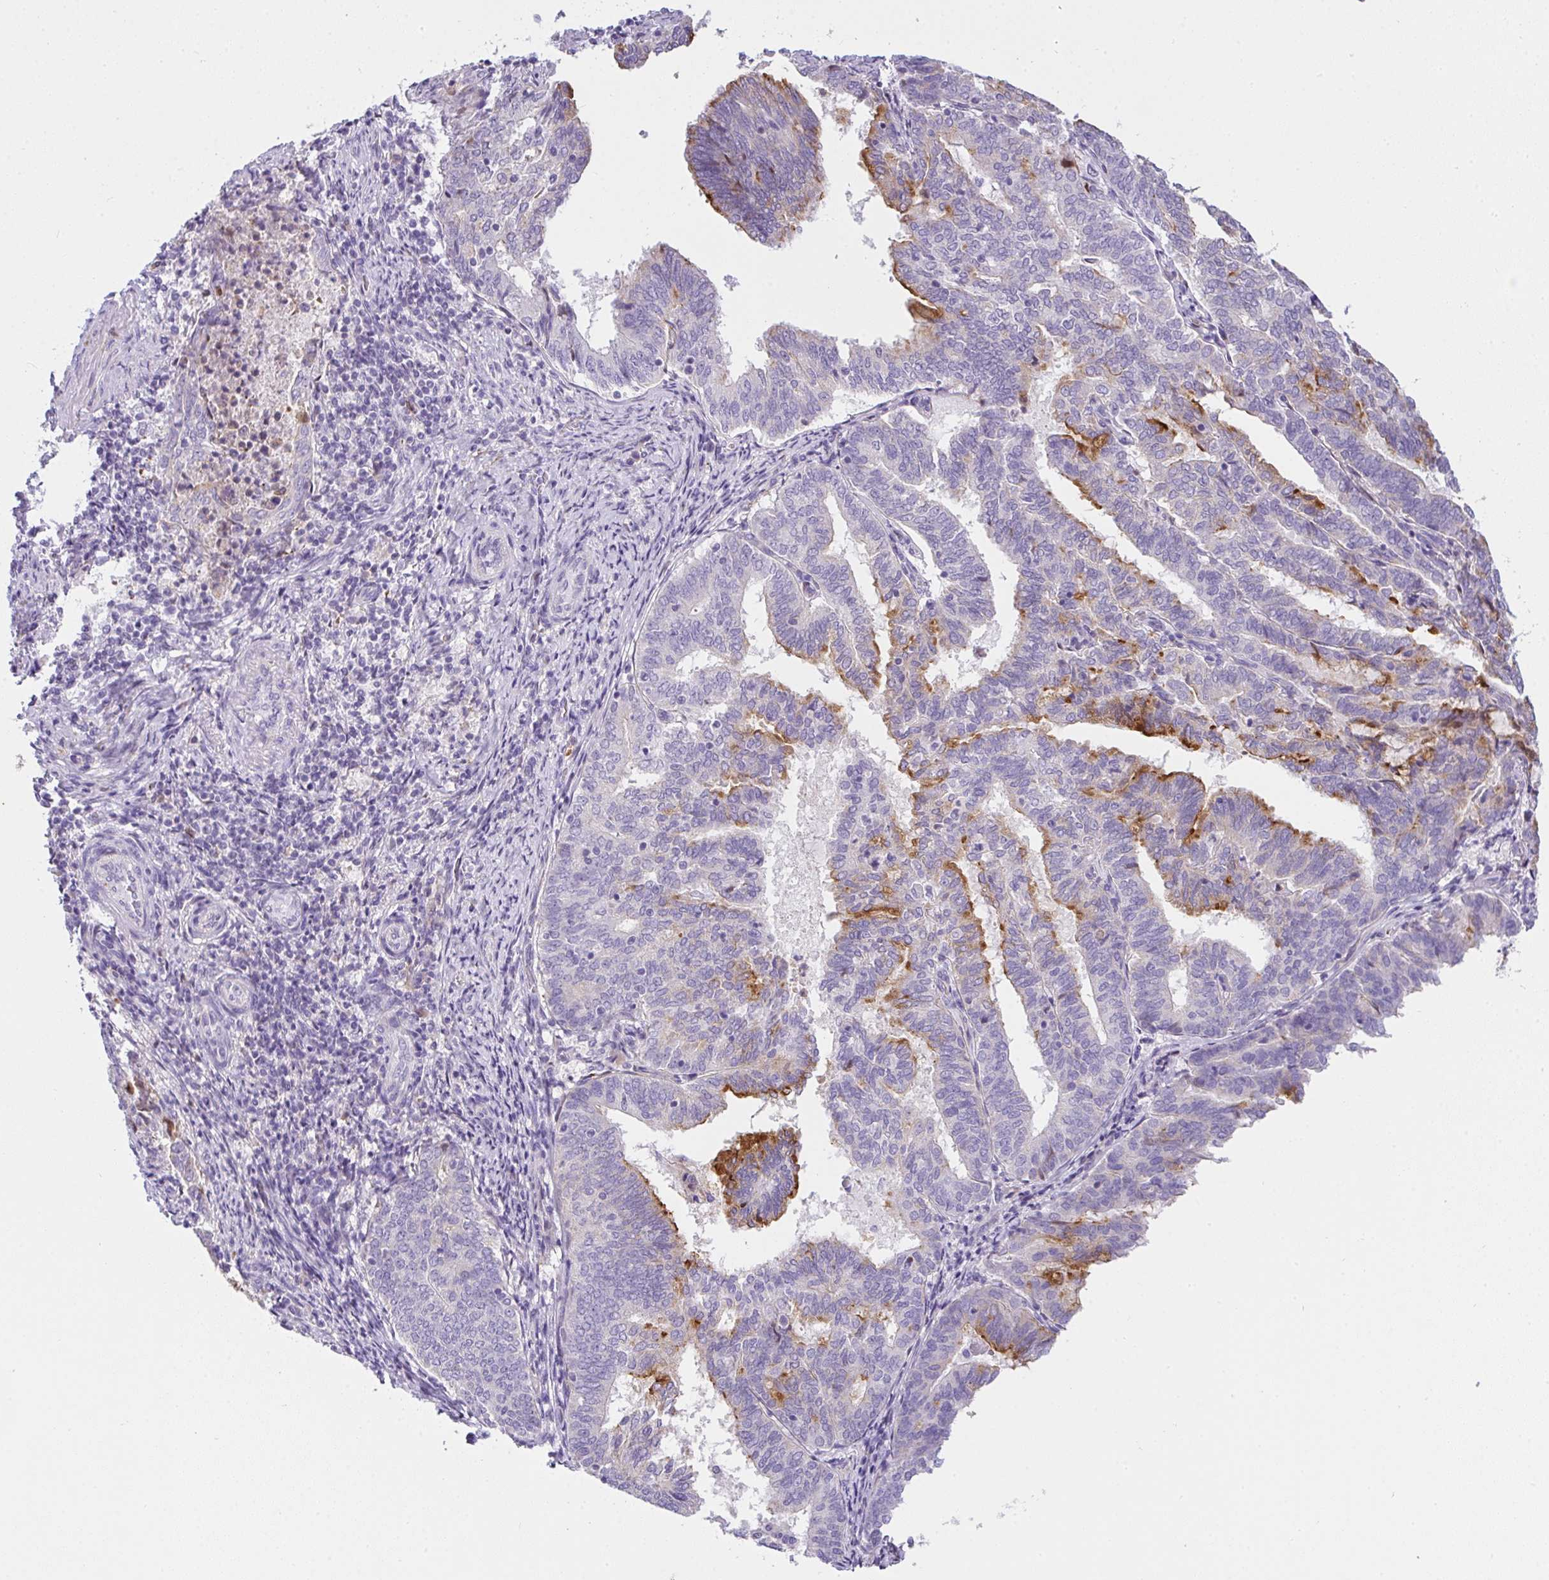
{"staining": {"intensity": "moderate", "quantity": "<25%", "location": "cytoplasmic/membranous"}, "tissue": "endometrial cancer", "cell_type": "Tumor cells", "image_type": "cancer", "snomed": [{"axis": "morphology", "description": "Adenocarcinoma, NOS"}, {"axis": "topography", "description": "Endometrium"}], "caption": "This image exhibits IHC staining of human endometrial adenocarcinoma, with low moderate cytoplasmic/membranous expression in approximately <25% of tumor cells.", "gene": "COX7B", "patient": {"sex": "female", "age": 80}}